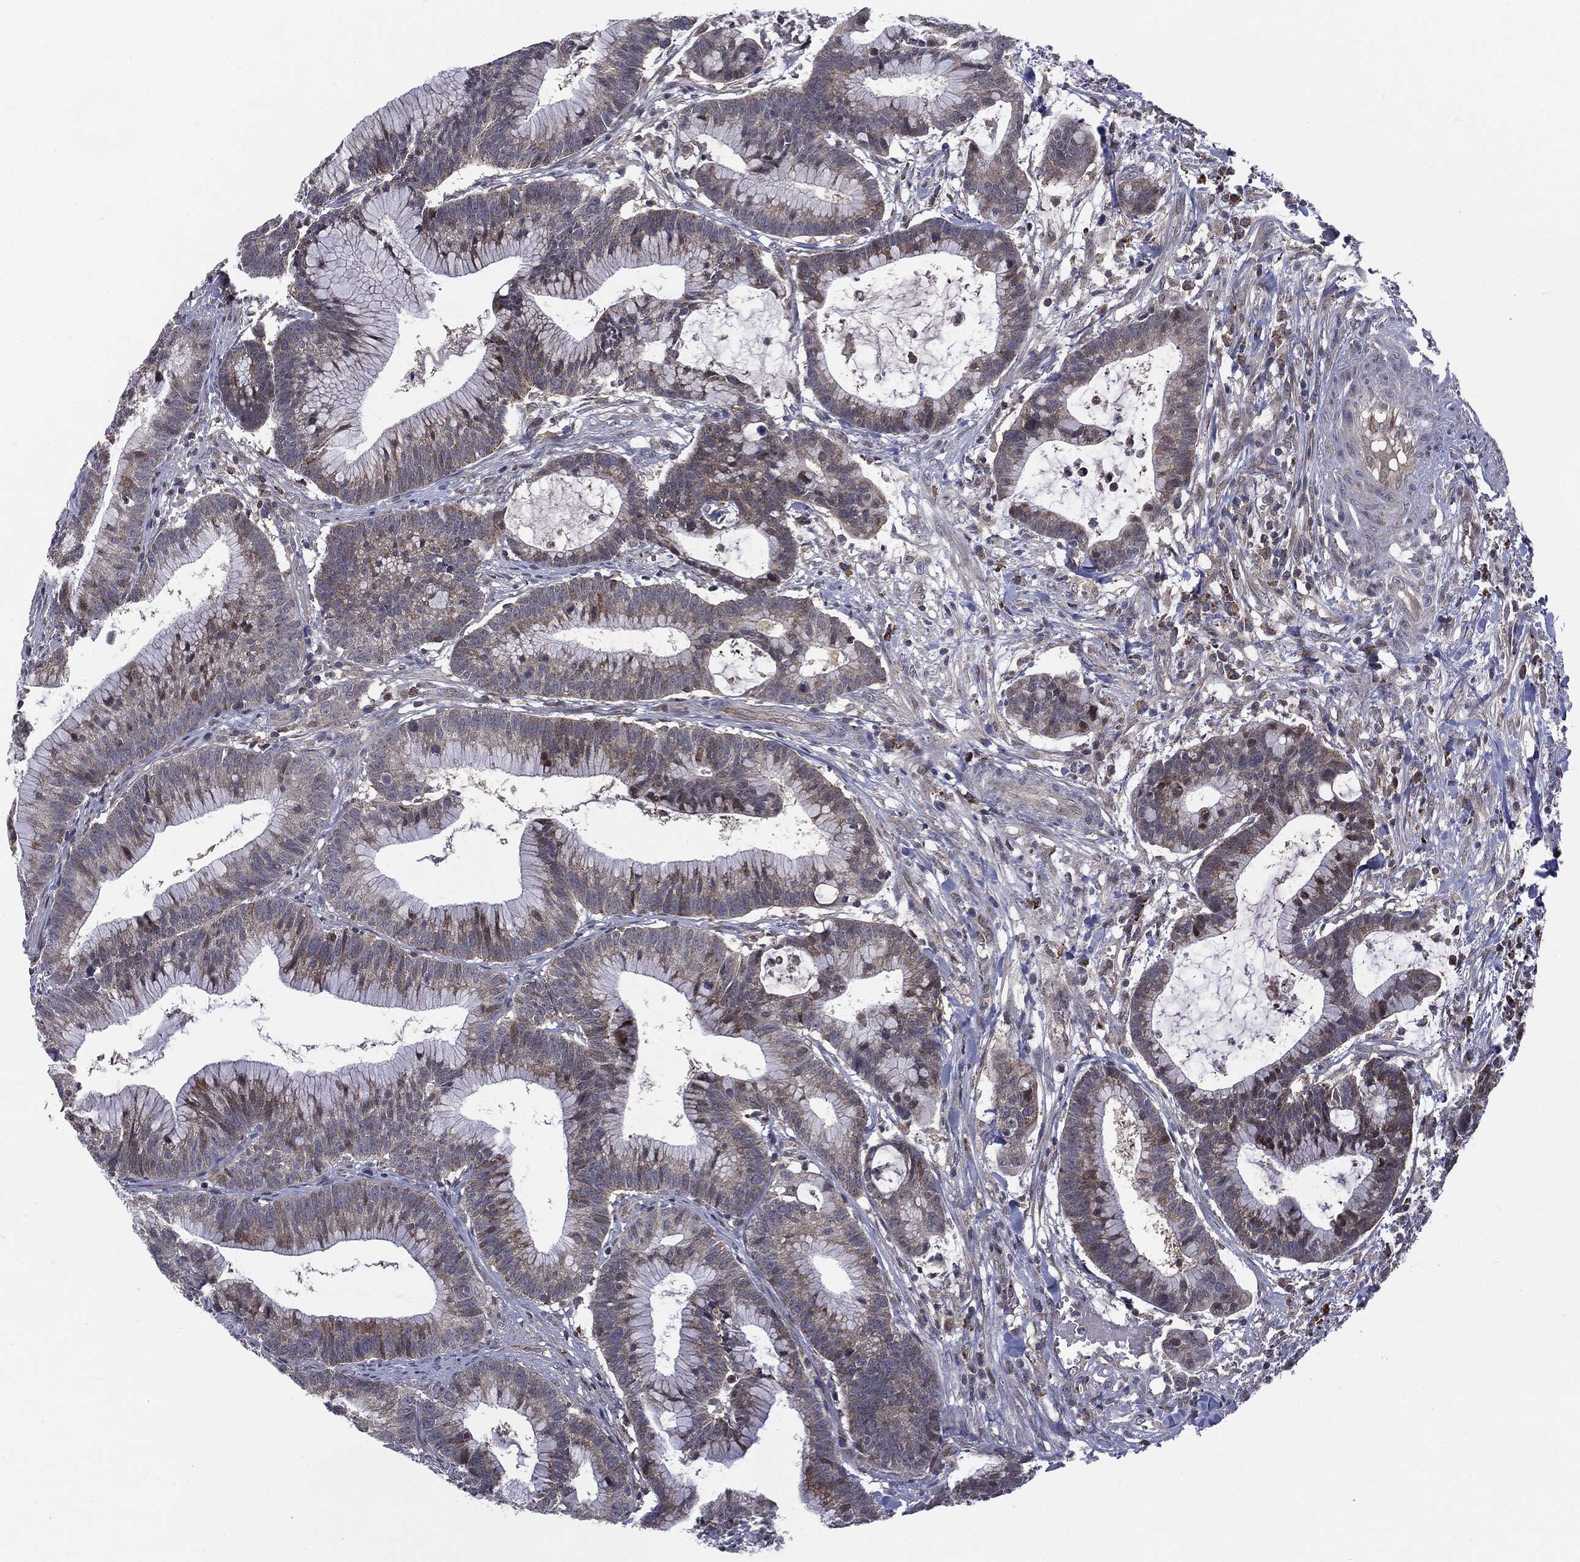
{"staining": {"intensity": "negative", "quantity": "none", "location": "none"}, "tissue": "colorectal cancer", "cell_type": "Tumor cells", "image_type": "cancer", "snomed": [{"axis": "morphology", "description": "Adenocarcinoma, NOS"}, {"axis": "topography", "description": "Colon"}], "caption": "DAB immunohistochemical staining of human adenocarcinoma (colorectal) displays no significant positivity in tumor cells.", "gene": "PTPA", "patient": {"sex": "female", "age": 78}}